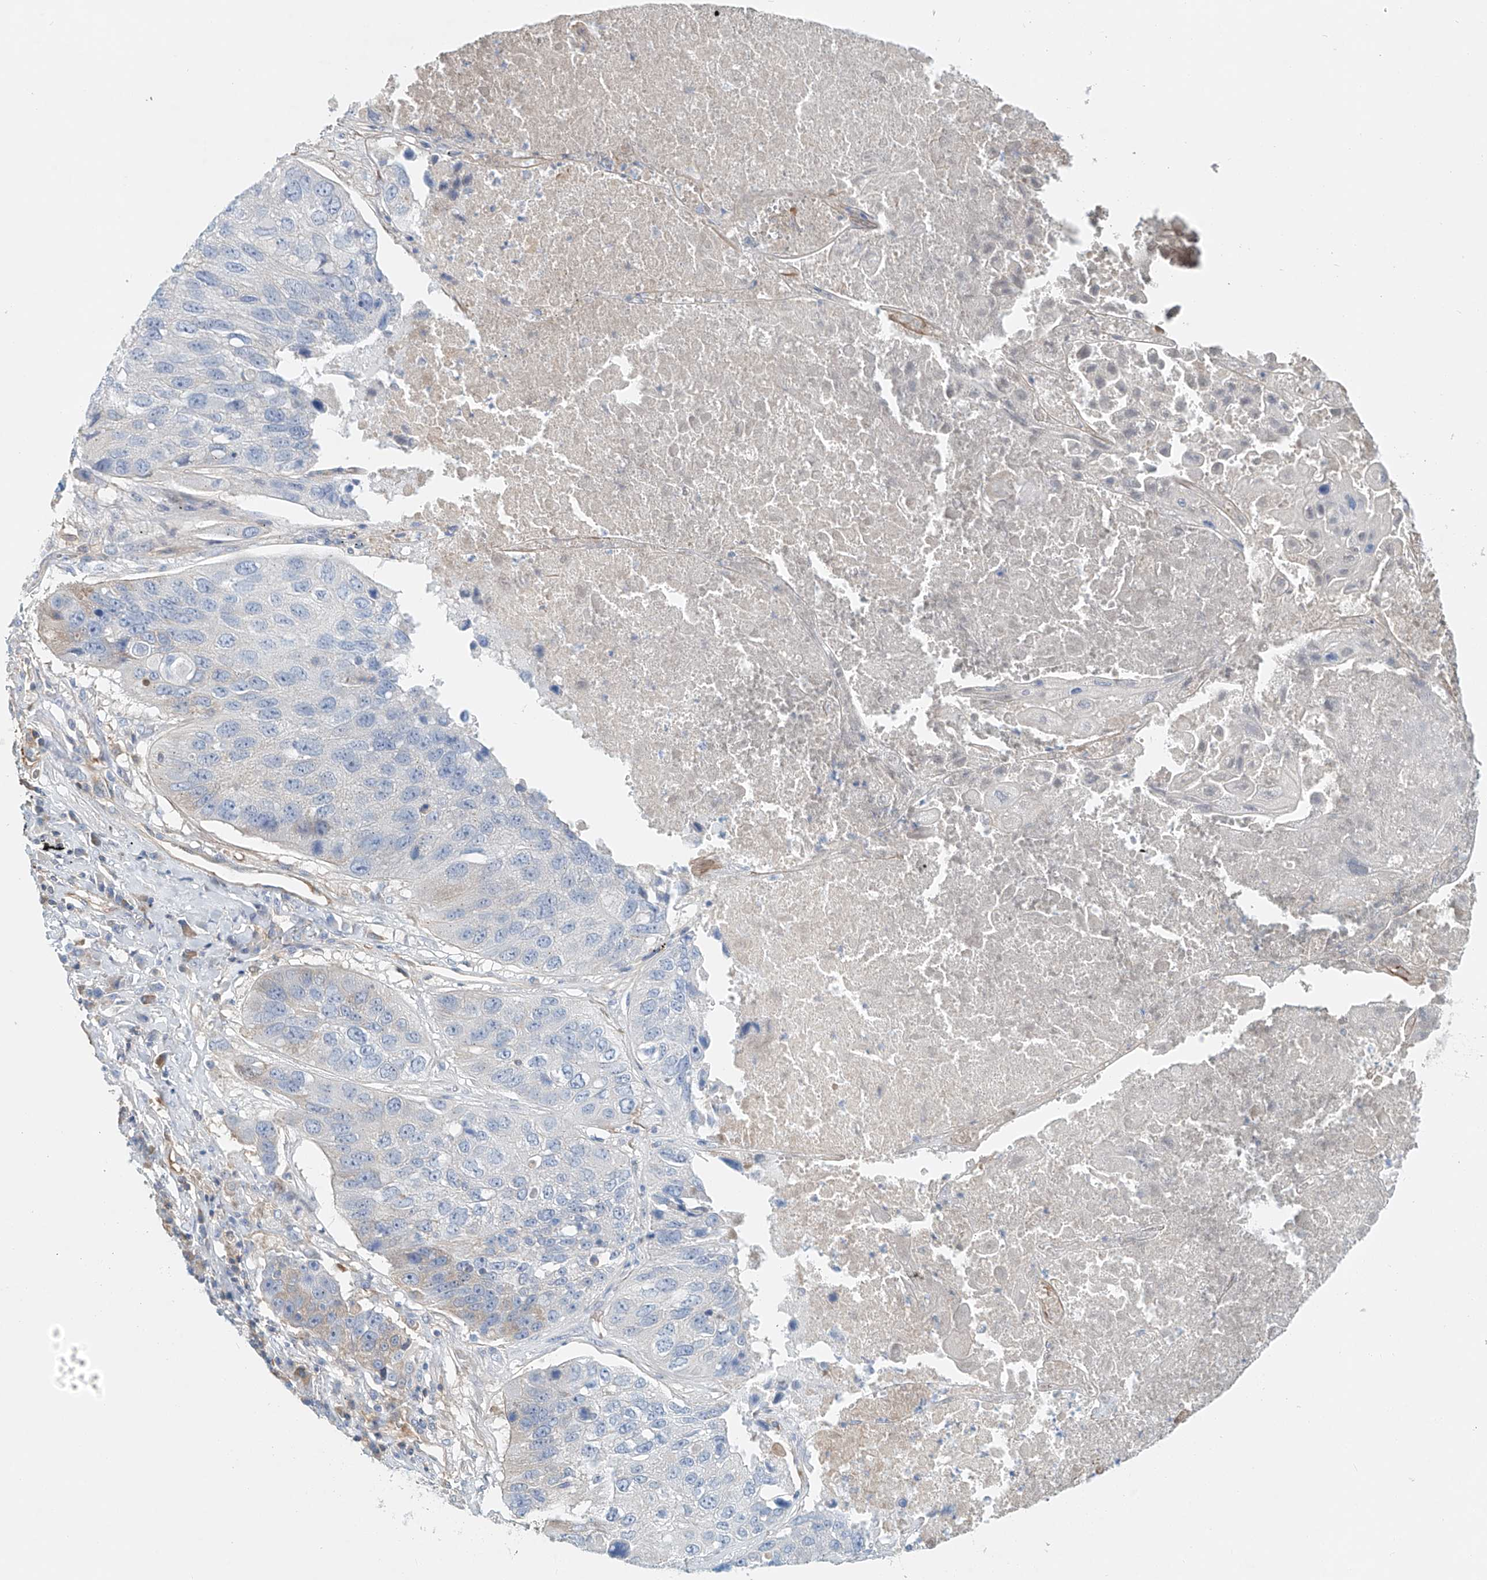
{"staining": {"intensity": "negative", "quantity": "none", "location": "none"}, "tissue": "lung cancer", "cell_type": "Tumor cells", "image_type": "cancer", "snomed": [{"axis": "morphology", "description": "Squamous cell carcinoma, NOS"}, {"axis": "topography", "description": "Lung"}], "caption": "Tumor cells are negative for brown protein staining in lung cancer (squamous cell carcinoma).", "gene": "FRYL", "patient": {"sex": "male", "age": 61}}